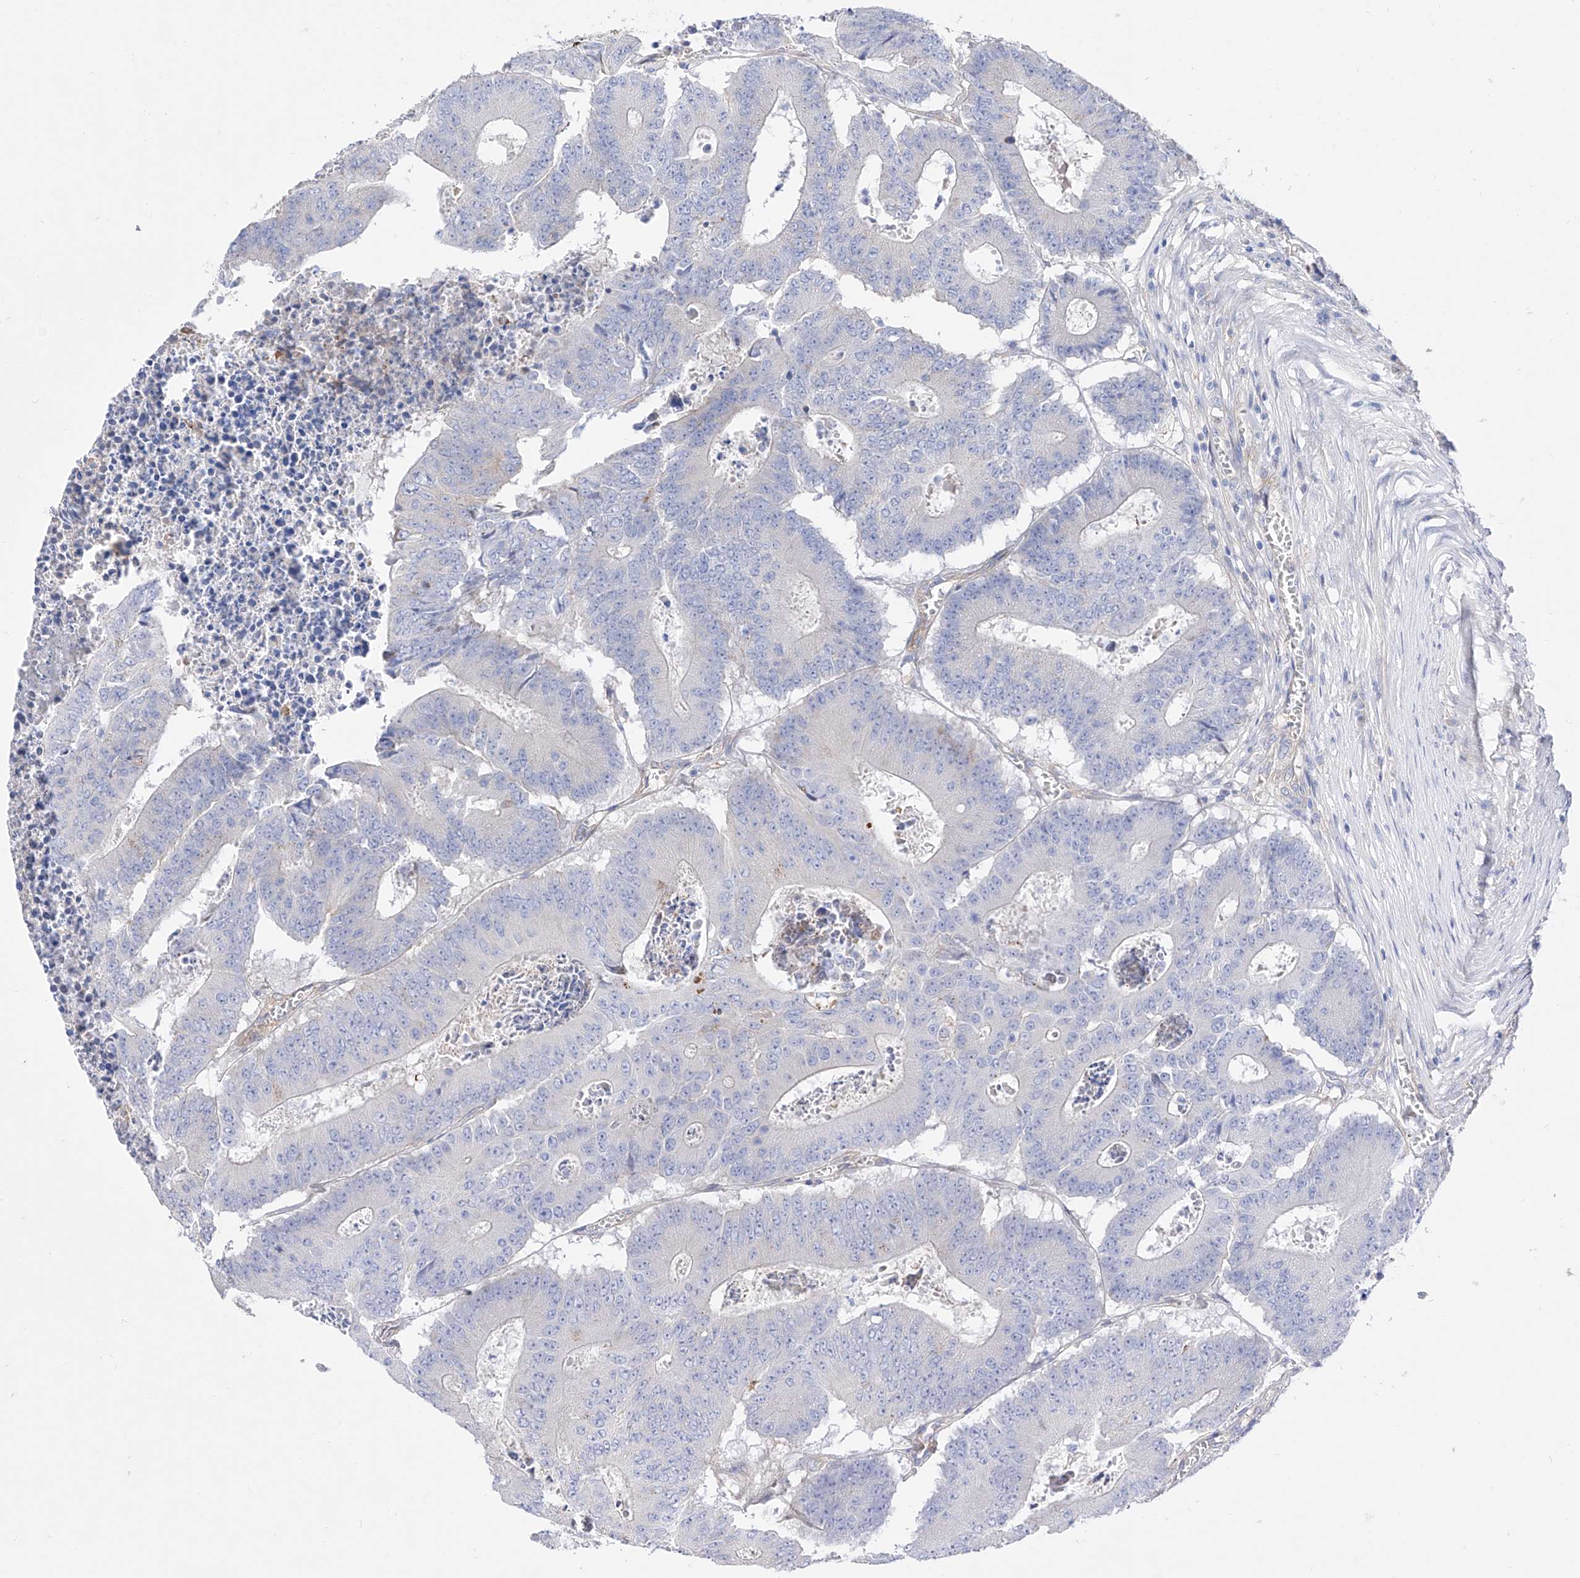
{"staining": {"intensity": "negative", "quantity": "none", "location": "none"}, "tissue": "colorectal cancer", "cell_type": "Tumor cells", "image_type": "cancer", "snomed": [{"axis": "morphology", "description": "Adenocarcinoma, NOS"}, {"axis": "topography", "description": "Colon"}], "caption": "DAB (3,3'-diaminobenzidine) immunohistochemical staining of human colorectal cancer reveals no significant expression in tumor cells.", "gene": "ZNF653", "patient": {"sex": "male", "age": 87}}